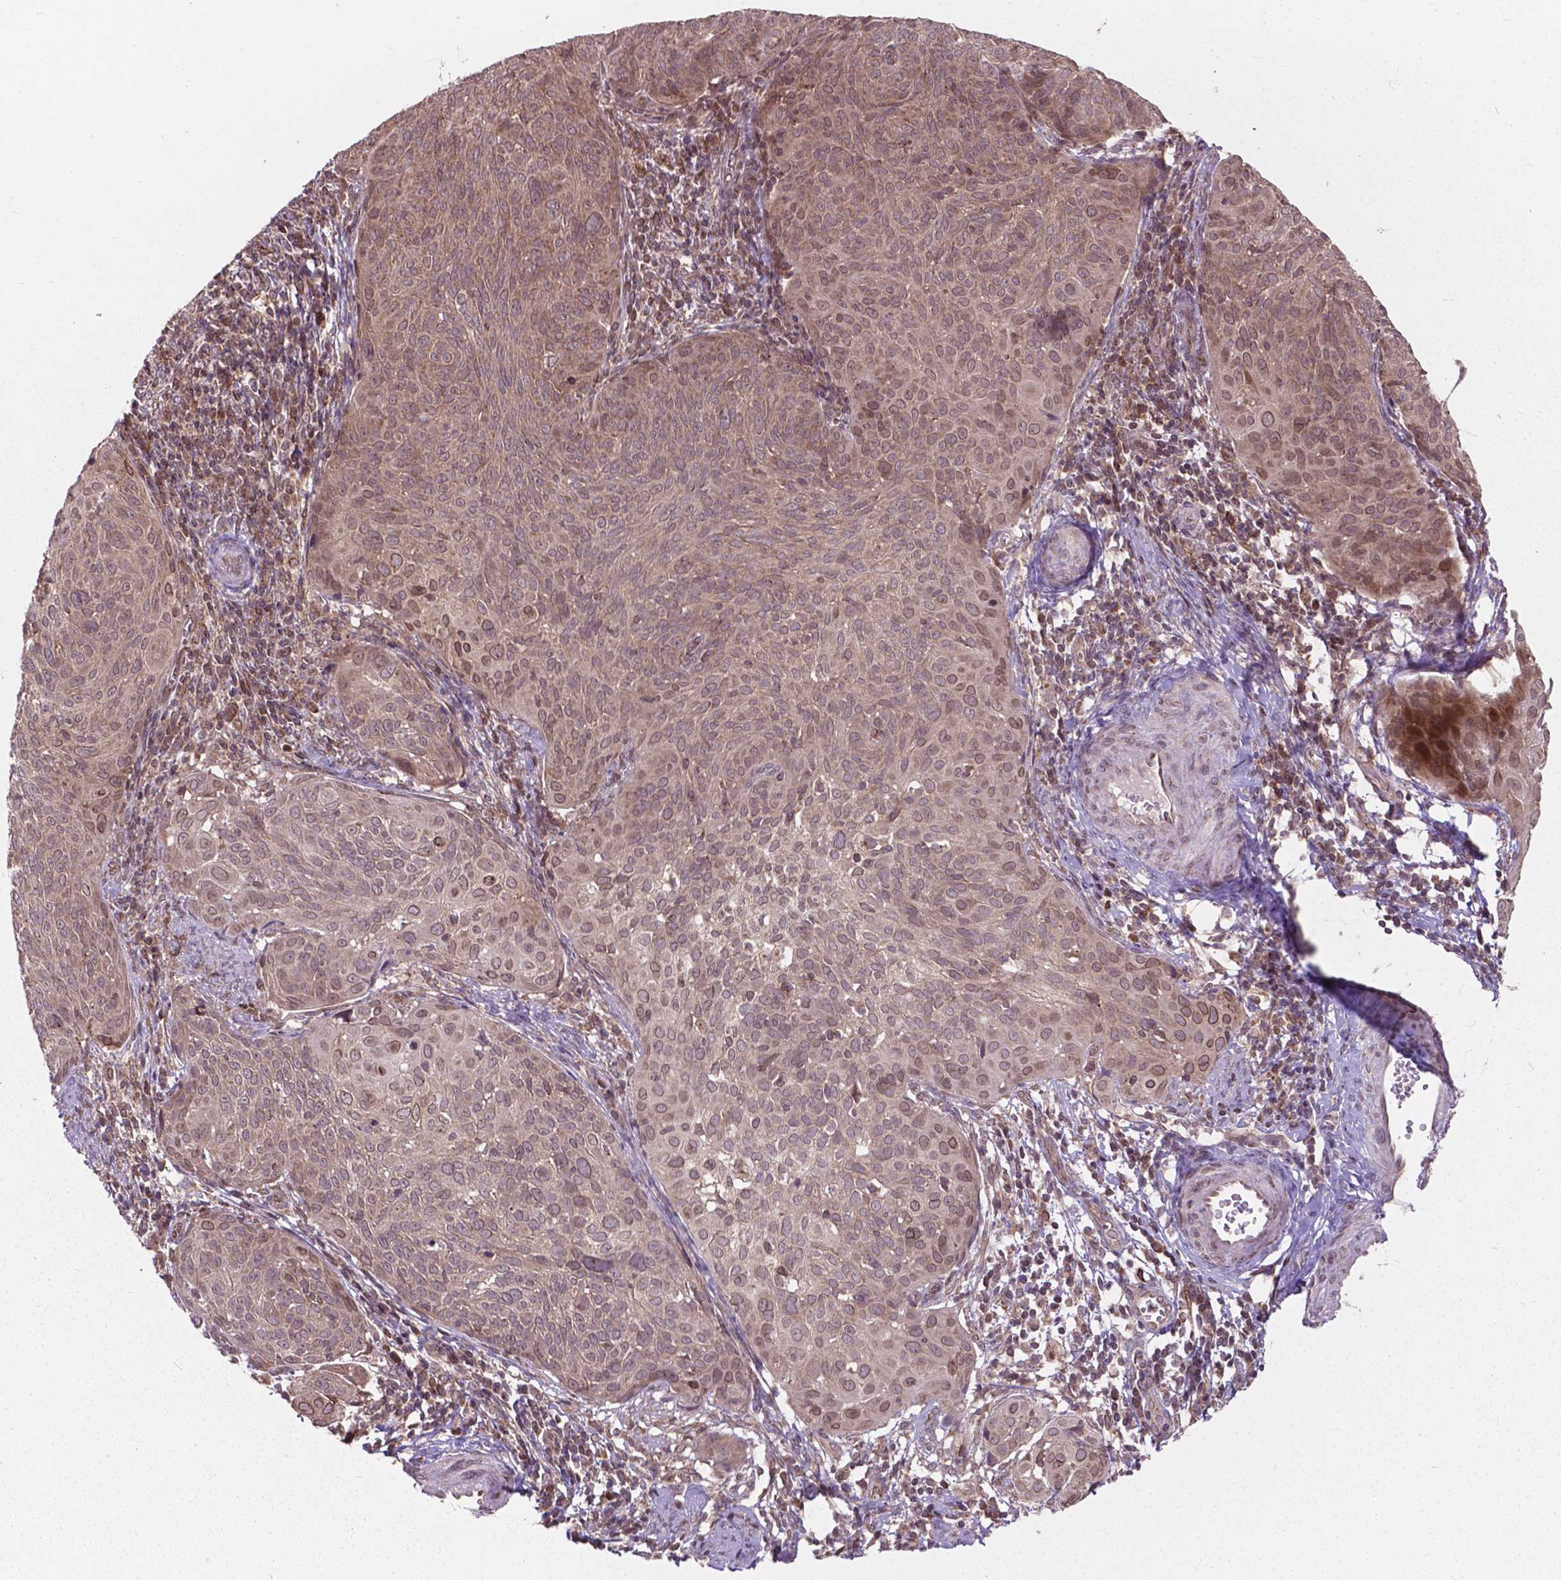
{"staining": {"intensity": "weak", "quantity": "<25%", "location": "cytoplasmic/membranous,nuclear"}, "tissue": "cervical cancer", "cell_type": "Tumor cells", "image_type": "cancer", "snomed": [{"axis": "morphology", "description": "Squamous cell carcinoma, NOS"}, {"axis": "topography", "description": "Cervix"}], "caption": "Immunohistochemistry (IHC) of human cervical cancer (squamous cell carcinoma) displays no staining in tumor cells. (Brightfield microscopy of DAB immunohistochemistry (IHC) at high magnification).", "gene": "MRPL33", "patient": {"sex": "female", "age": 39}}